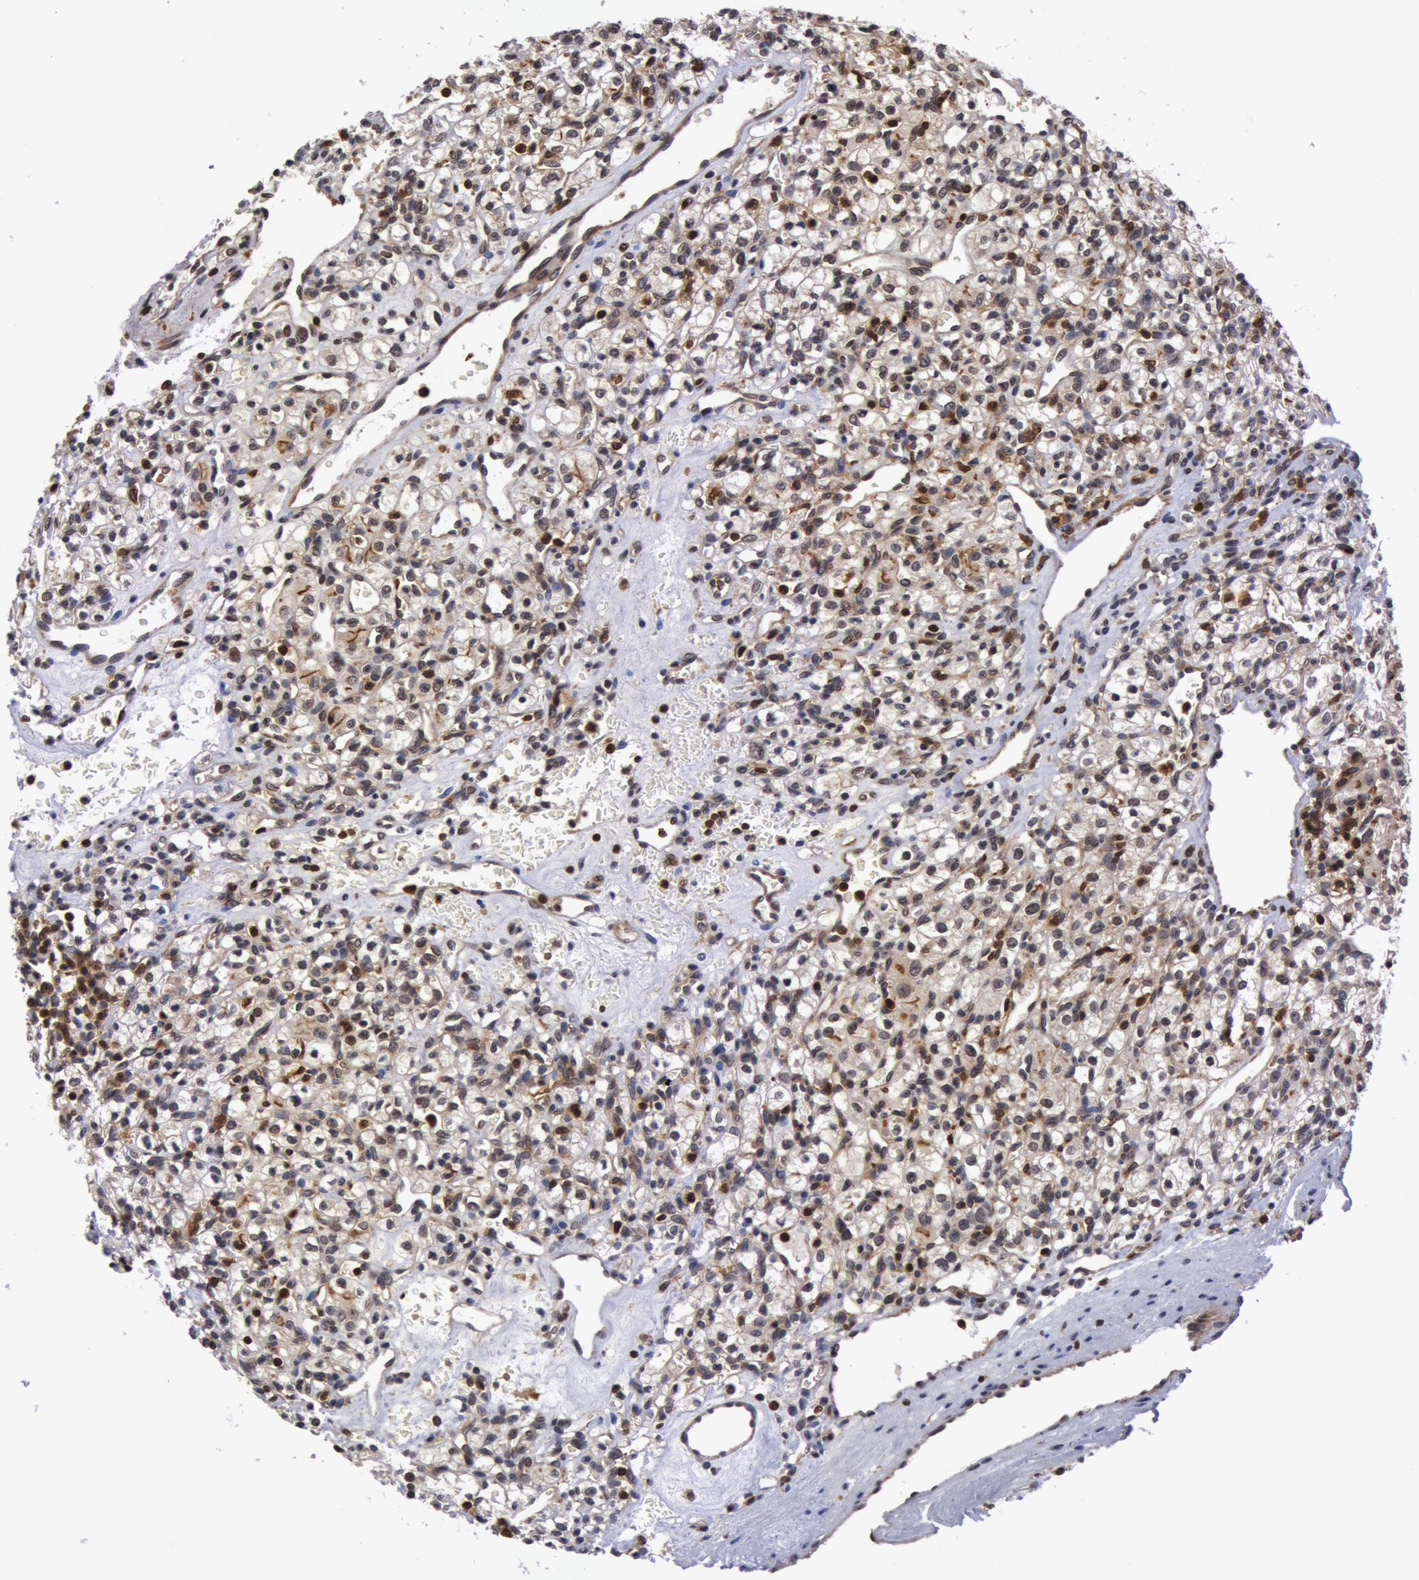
{"staining": {"intensity": "weak", "quantity": "25%-75%", "location": "nuclear"}, "tissue": "renal cancer", "cell_type": "Tumor cells", "image_type": "cancer", "snomed": [{"axis": "morphology", "description": "Adenocarcinoma, NOS"}, {"axis": "topography", "description": "Kidney"}], "caption": "Protein staining of renal adenocarcinoma tissue exhibits weak nuclear expression in about 25%-75% of tumor cells. The protein of interest is shown in brown color, while the nuclei are stained blue.", "gene": "ZNF350", "patient": {"sex": "female", "age": 62}}